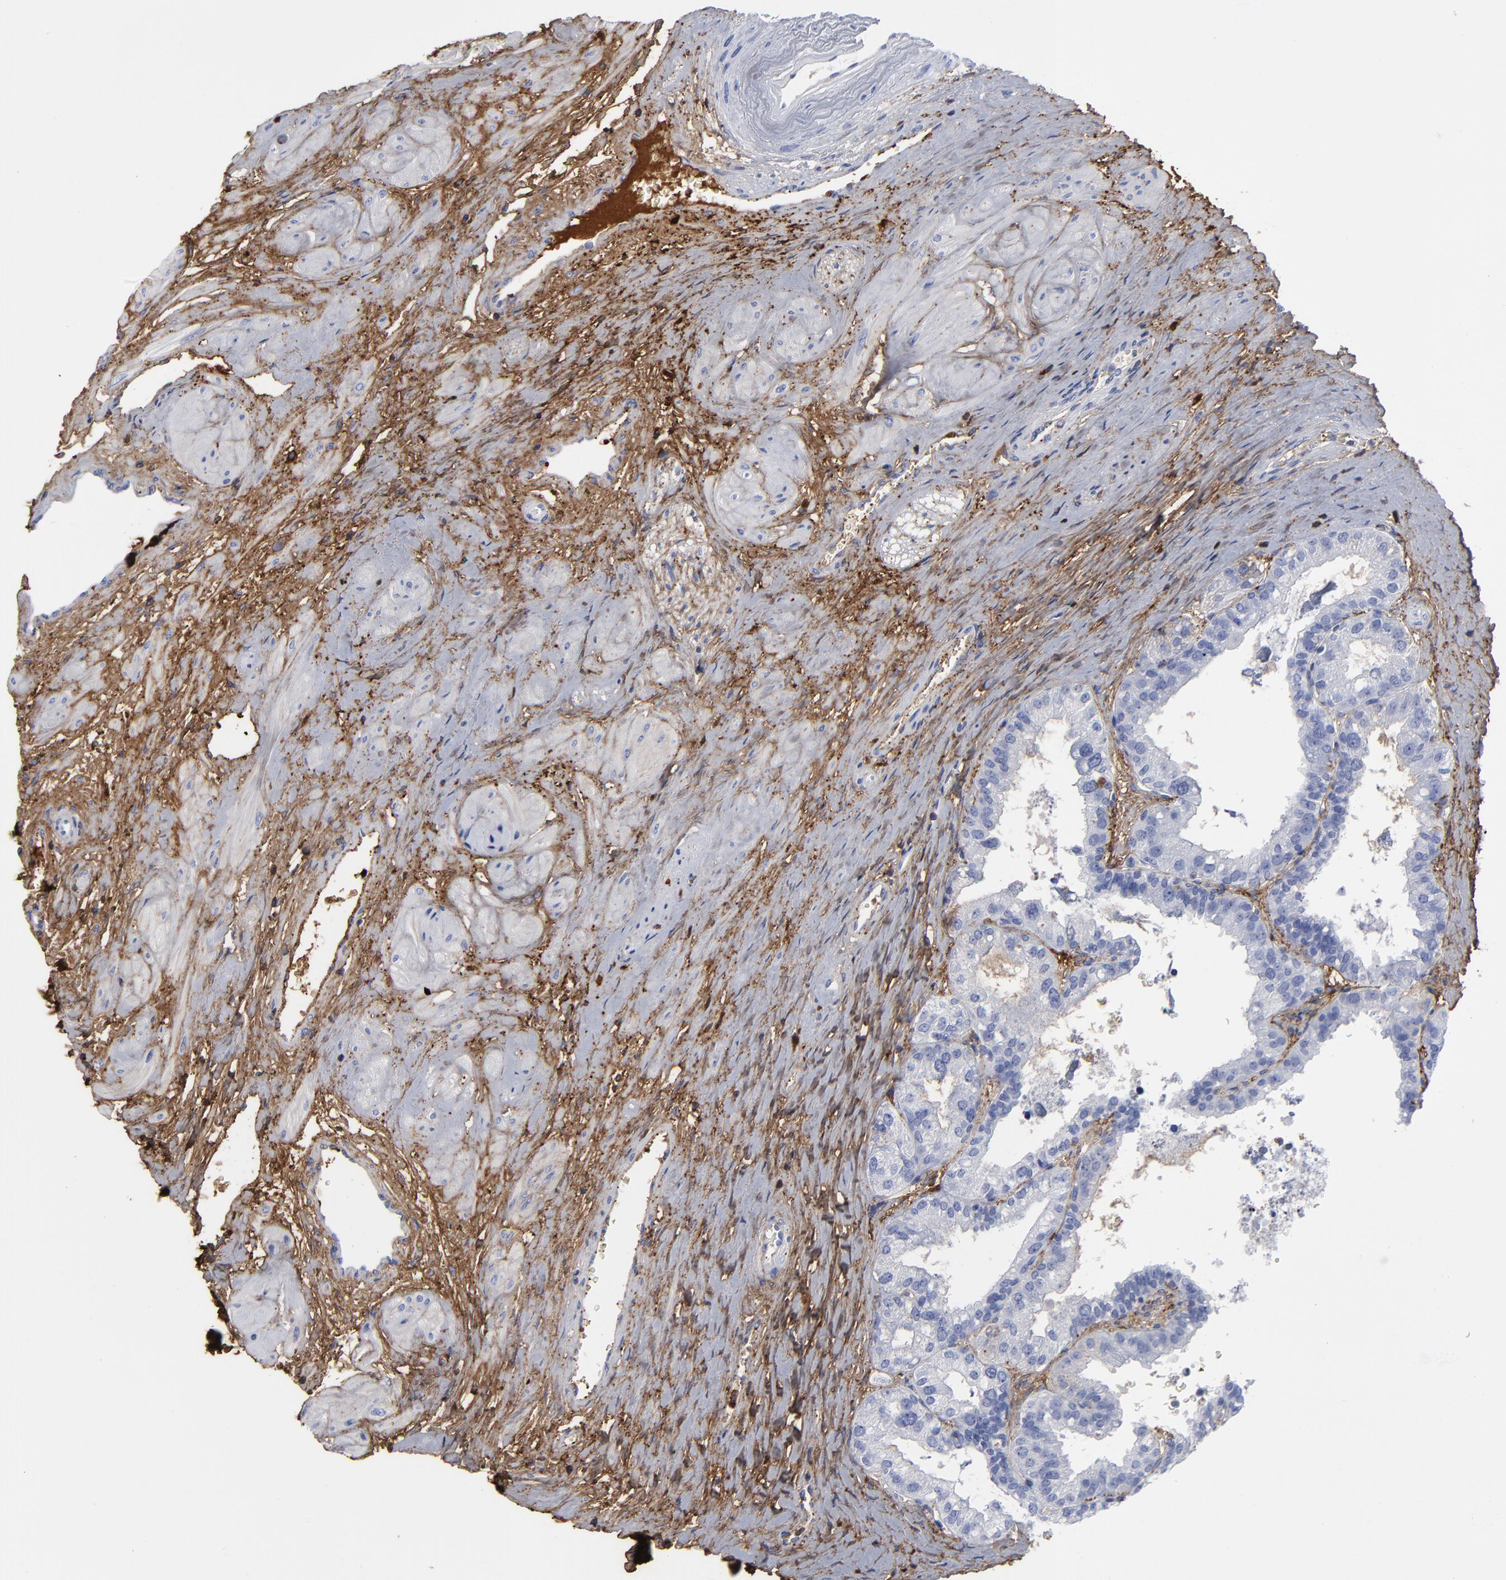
{"staining": {"intensity": "negative", "quantity": "none", "location": "none"}, "tissue": "prostate", "cell_type": "Glandular cells", "image_type": "normal", "snomed": [{"axis": "morphology", "description": "Normal tissue, NOS"}, {"axis": "topography", "description": "Prostate"}], "caption": "A high-resolution micrograph shows immunohistochemistry staining of normal prostate, which exhibits no significant positivity in glandular cells.", "gene": "DCN", "patient": {"sex": "male", "age": 60}}